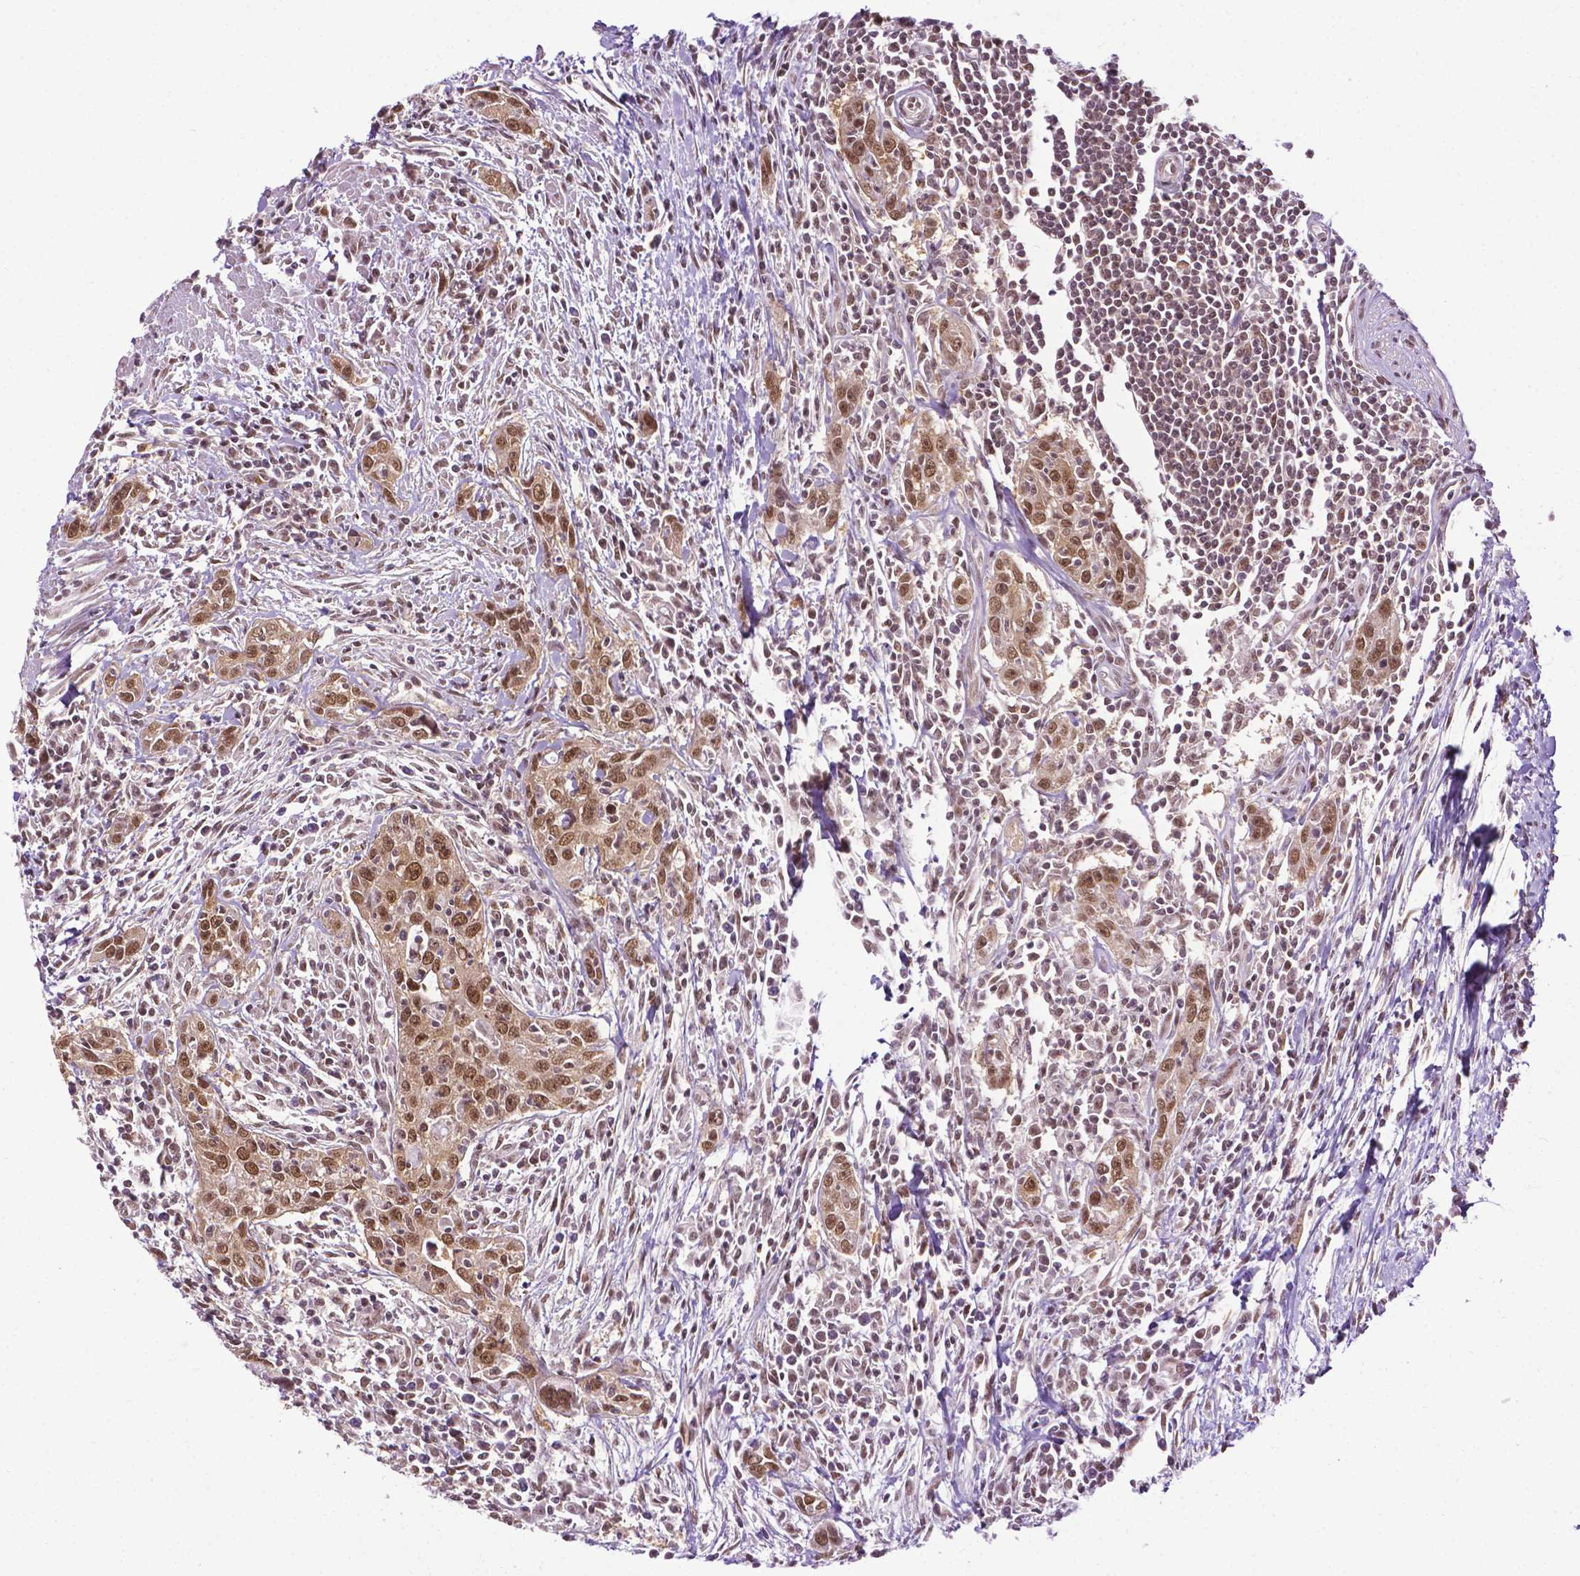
{"staining": {"intensity": "moderate", "quantity": ">75%", "location": "nuclear"}, "tissue": "urothelial cancer", "cell_type": "Tumor cells", "image_type": "cancer", "snomed": [{"axis": "morphology", "description": "Urothelial carcinoma, High grade"}, {"axis": "topography", "description": "Urinary bladder"}], "caption": "Immunohistochemistry photomicrograph of neoplastic tissue: human high-grade urothelial carcinoma stained using immunohistochemistry (IHC) reveals medium levels of moderate protein expression localized specifically in the nuclear of tumor cells, appearing as a nuclear brown color.", "gene": "UBQLN4", "patient": {"sex": "male", "age": 83}}